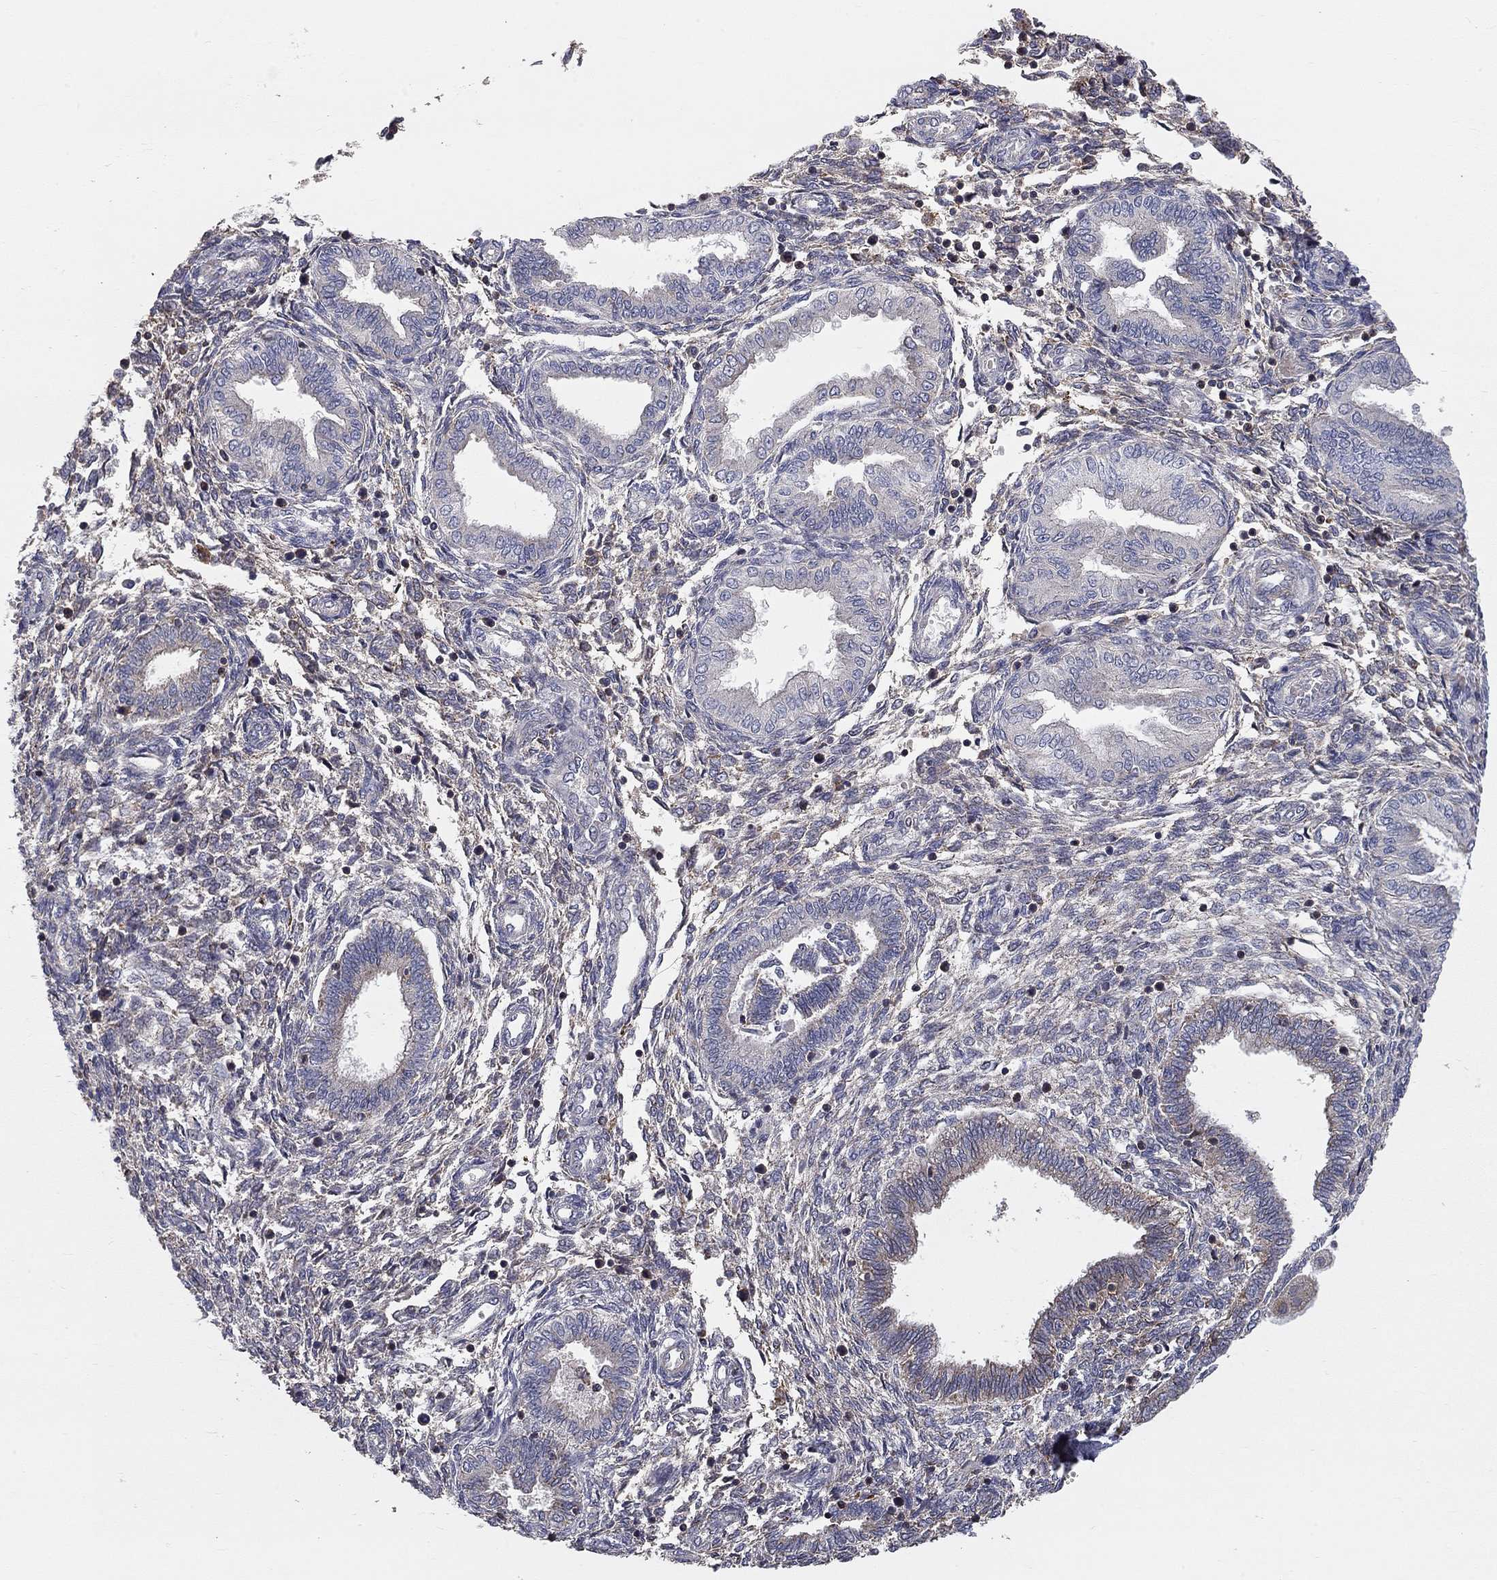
{"staining": {"intensity": "negative", "quantity": "none", "location": "none"}, "tissue": "endometrium", "cell_type": "Cells in endometrial stroma", "image_type": "normal", "snomed": [{"axis": "morphology", "description": "Normal tissue, NOS"}, {"axis": "topography", "description": "Endometrium"}], "caption": "A high-resolution photomicrograph shows immunohistochemistry (IHC) staining of unremarkable endometrium, which shows no significant staining in cells in endometrial stroma. (Immunohistochemistry (ihc), brightfield microscopy, high magnification).", "gene": "KANSL1L", "patient": {"sex": "female", "age": 42}}